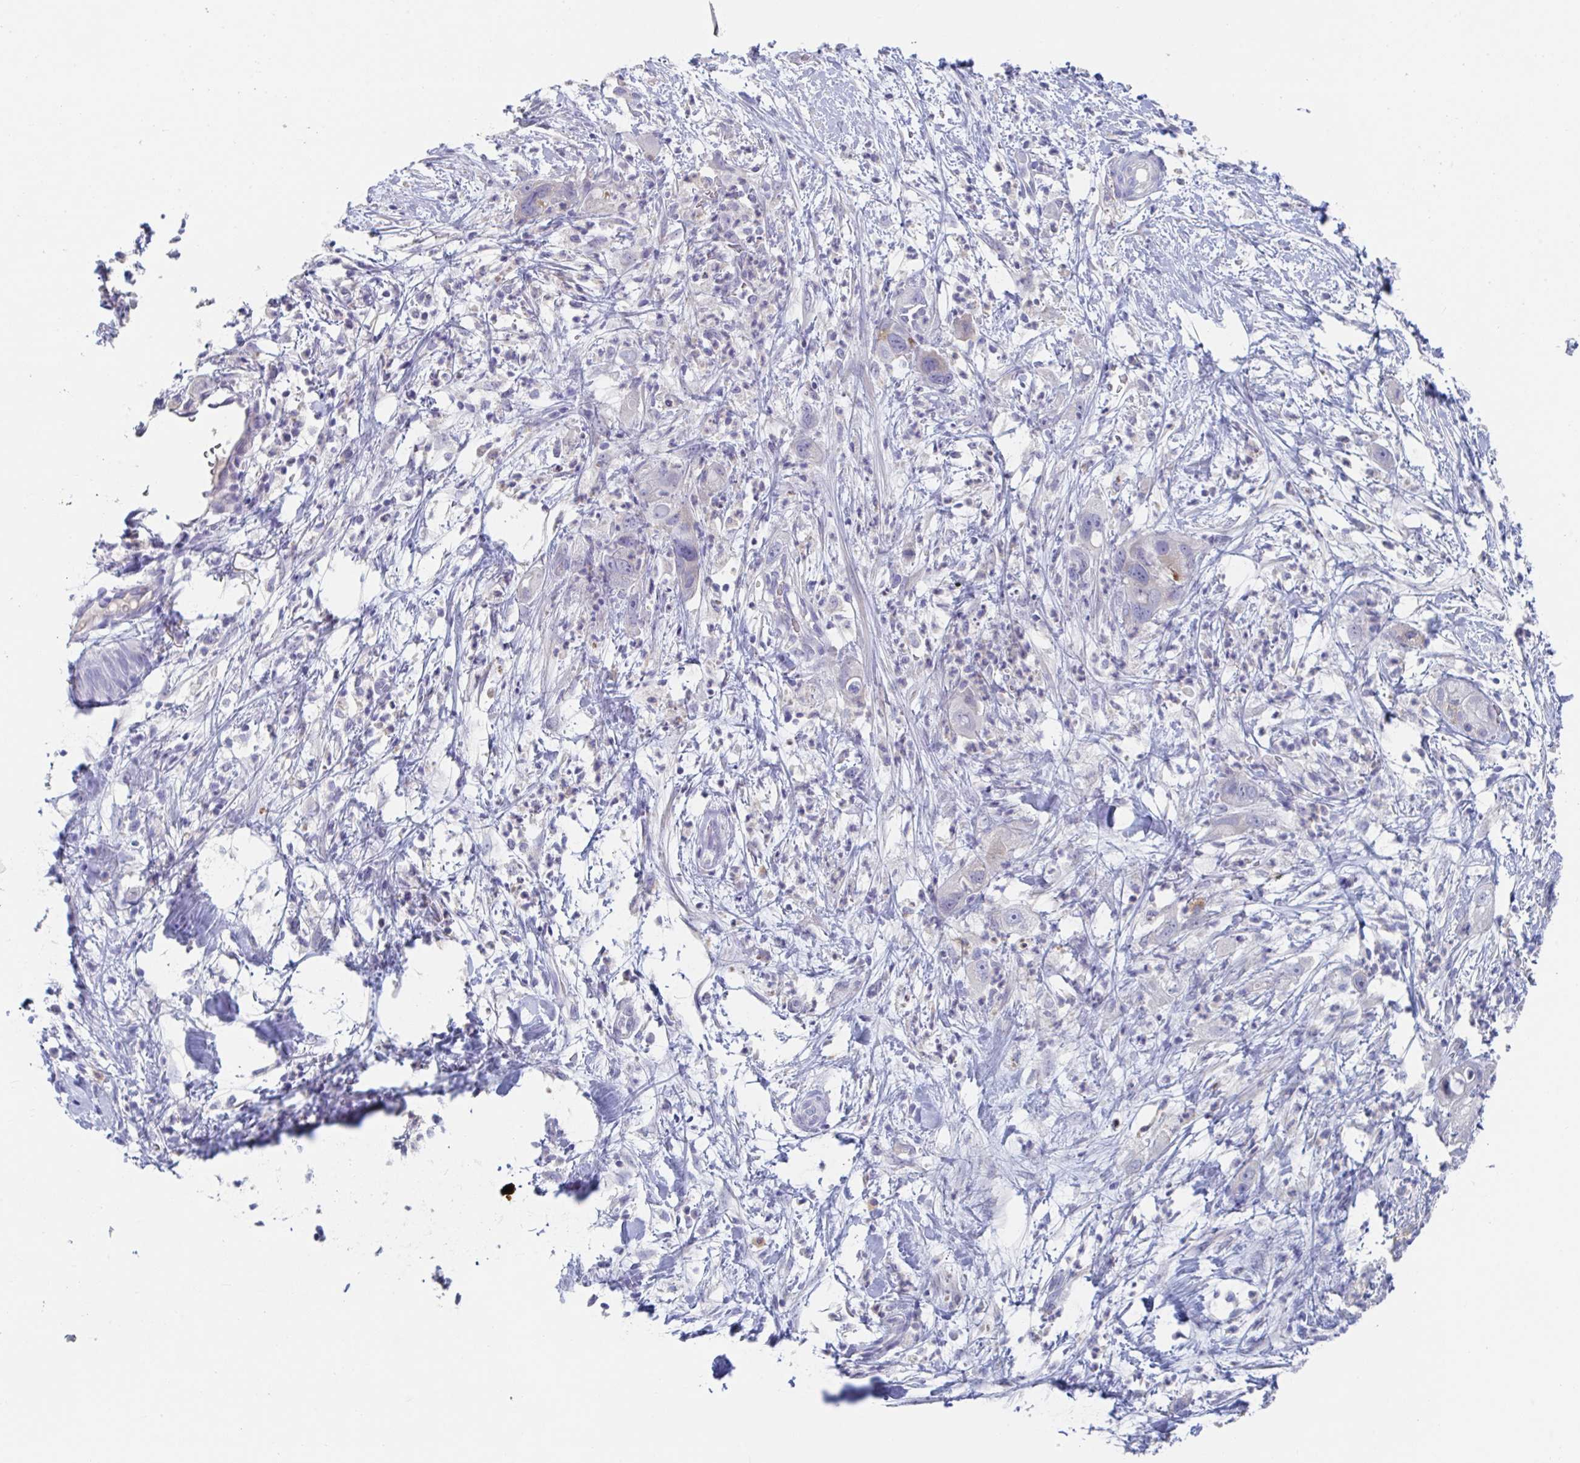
{"staining": {"intensity": "negative", "quantity": "none", "location": "none"}, "tissue": "pancreatic cancer", "cell_type": "Tumor cells", "image_type": "cancer", "snomed": [{"axis": "morphology", "description": "Adenocarcinoma, NOS"}, {"axis": "topography", "description": "Pancreas"}], "caption": "The micrograph reveals no staining of tumor cells in pancreatic cancer (adenocarcinoma). Brightfield microscopy of immunohistochemistry (IHC) stained with DAB (brown) and hematoxylin (blue), captured at high magnification.", "gene": "KCNK5", "patient": {"sex": "male", "age": 68}}